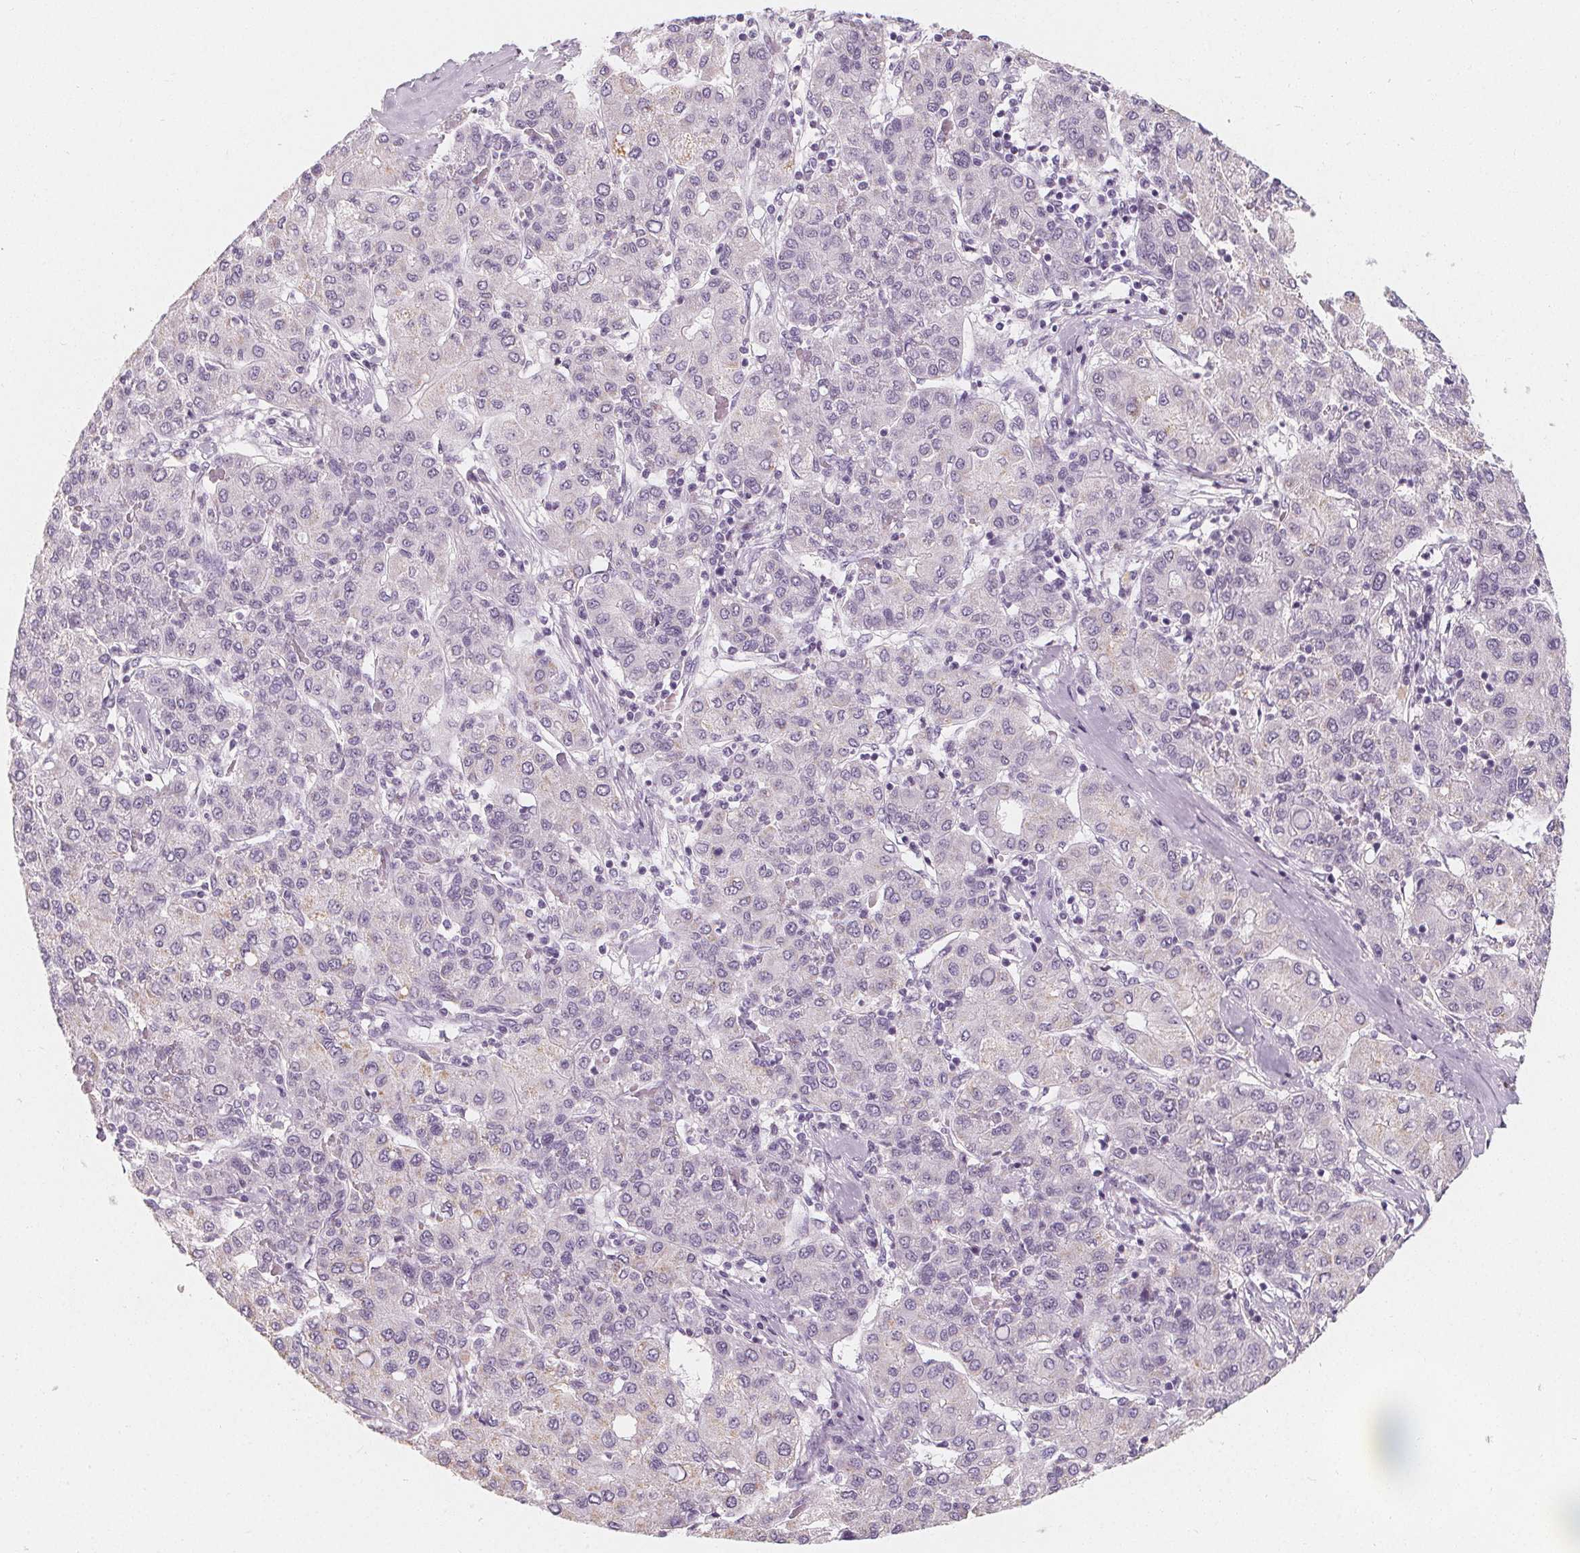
{"staining": {"intensity": "negative", "quantity": "none", "location": "none"}, "tissue": "liver cancer", "cell_type": "Tumor cells", "image_type": "cancer", "snomed": [{"axis": "morphology", "description": "Carcinoma, Hepatocellular, NOS"}, {"axis": "topography", "description": "Liver"}], "caption": "This is an immunohistochemistry histopathology image of human liver cancer. There is no positivity in tumor cells.", "gene": "DBX2", "patient": {"sex": "male", "age": 65}}